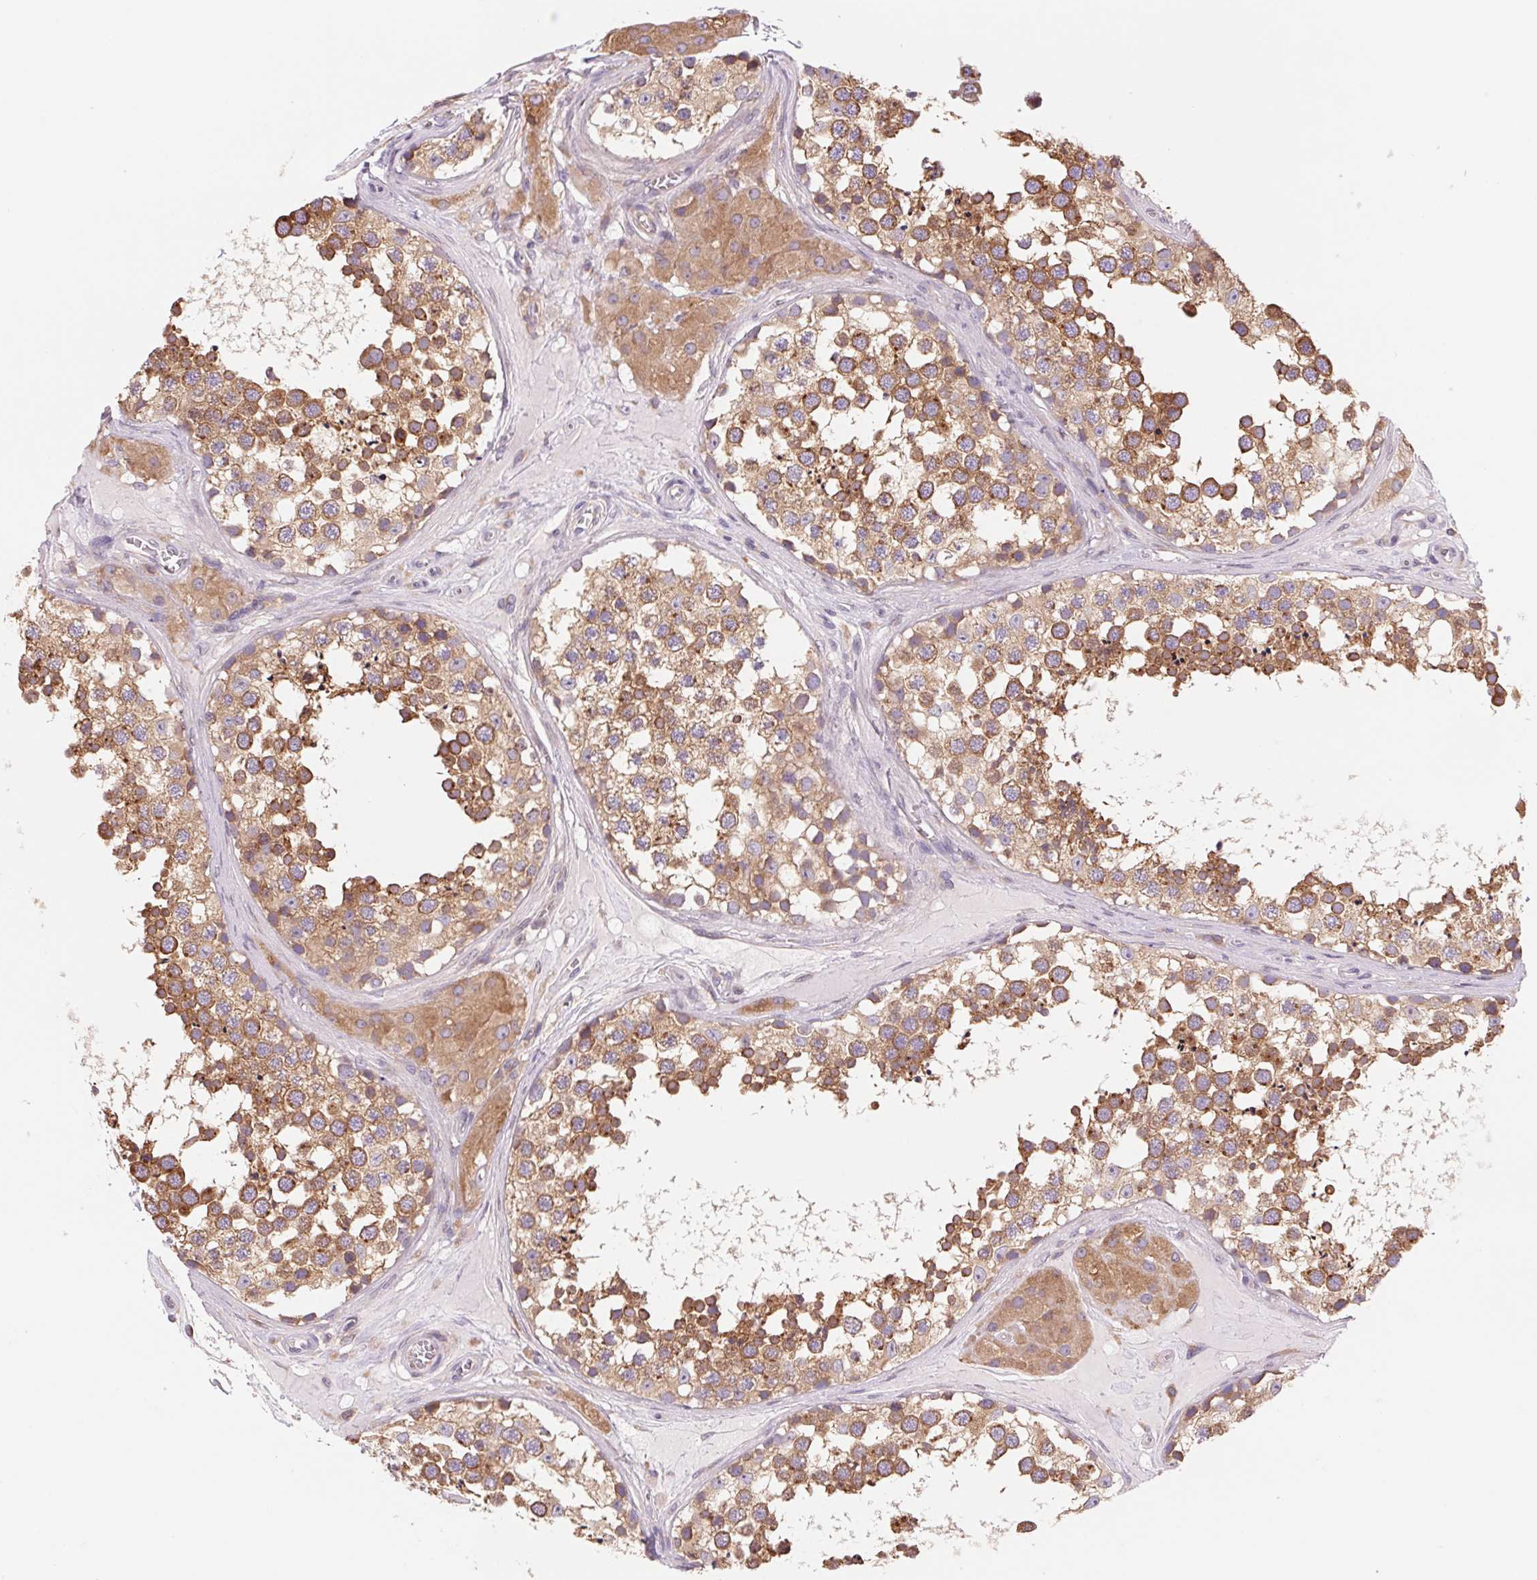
{"staining": {"intensity": "moderate", "quantity": ">75%", "location": "cytoplasmic/membranous"}, "tissue": "testis", "cell_type": "Cells in seminiferous ducts", "image_type": "normal", "snomed": [{"axis": "morphology", "description": "Normal tissue, NOS"}, {"axis": "morphology", "description": "Seminoma, NOS"}, {"axis": "topography", "description": "Testis"}], "caption": "Protein staining of normal testis exhibits moderate cytoplasmic/membranous positivity in approximately >75% of cells in seminiferous ducts.", "gene": "RAB1A", "patient": {"sex": "male", "age": 65}}